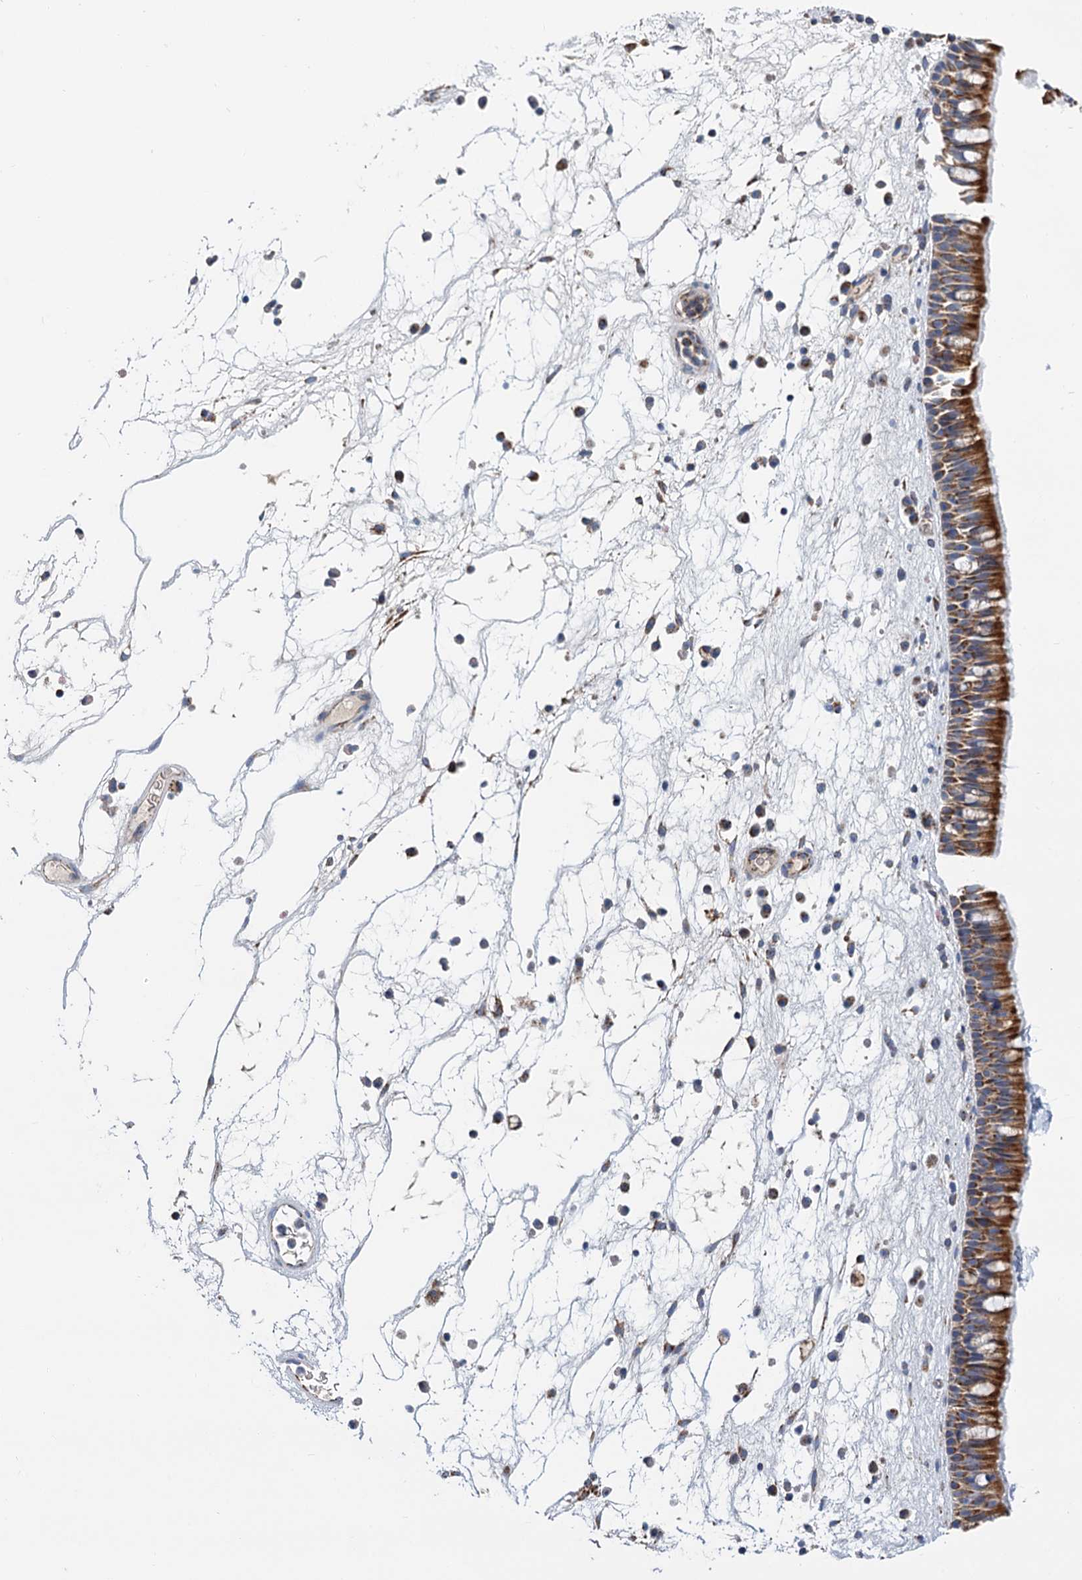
{"staining": {"intensity": "moderate", "quantity": ">75%", "location": "cytoplasmic/membranous"}, "tissue": "nasopharynx", "cell_type": "Respiratory epithelial cells", "image_type": "normal", "snomed": [{"axis": "morphology", "description": "Normal tissue, NOS"}, {"axis": "morphology", "description": "Inflammation, NOS"}, {"axis": "morphology", "description": "Malignant melanoma, Metastatic site"}, {"axis": "topography", "description": "Nasopharynx"}], "caption": "A high-resolution histopathology image shows immunohistochemistry staining of unremarkable nasopharynx, which exhibits moderate cytoplasmic/membranous staining in about >75% of respiratory epithelial cells.", "gene": "CCP110", "patient": {"sex": "male", "age": 70}}